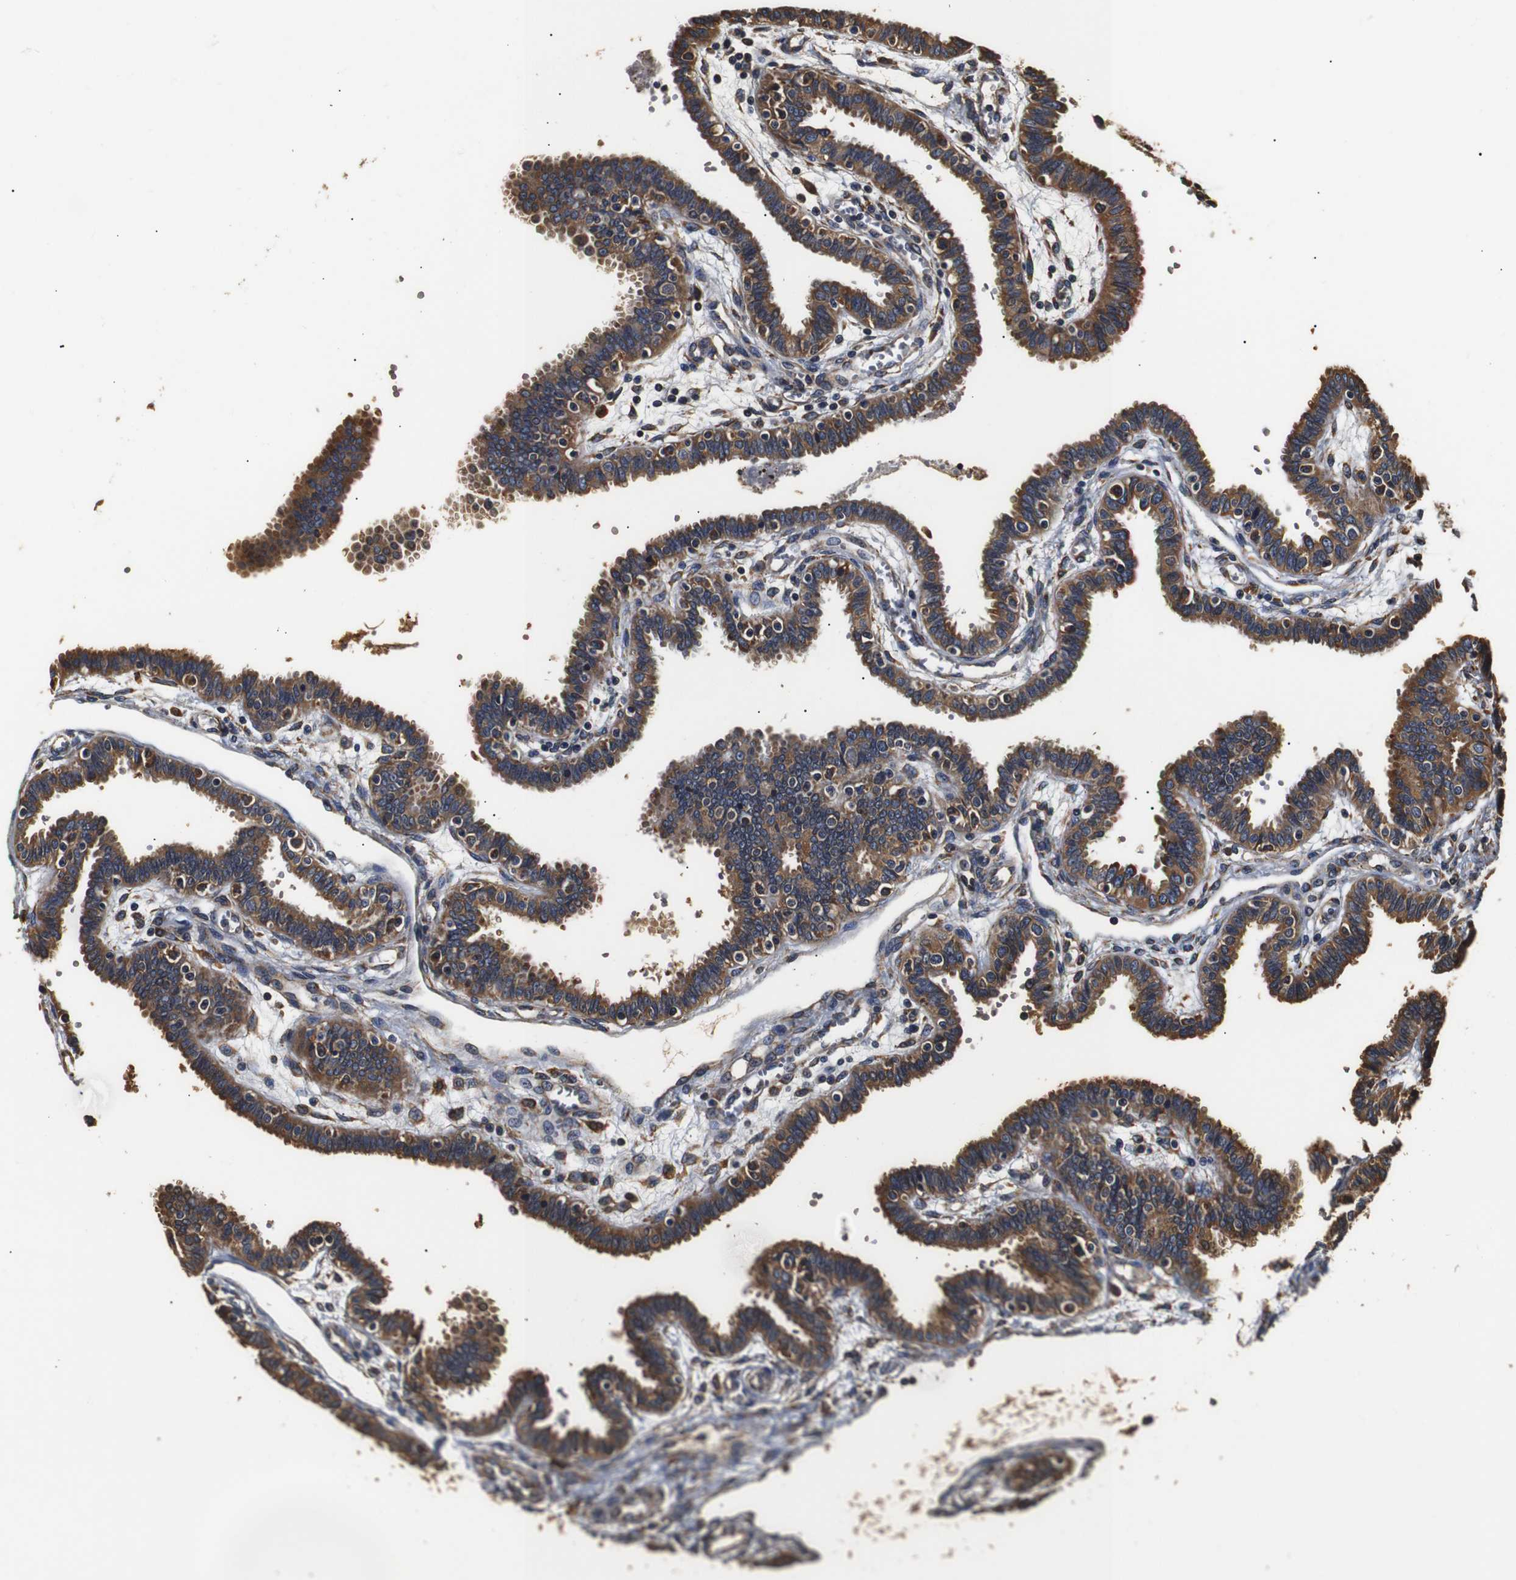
{"staining": {"intensity": "moderate", "quantity": ">75%", "location": "cytoplasmic/membranous"}, "tissue": "fallopian tube", "cell_type": "Glandular cells", "image_type": "normal", "snomed": [{"axis": "morphology", "description": "Normal tissue, NOS"}, {"axis": "topography", "description": "Fallopian tube"}], "caption": "The photomicrograph reveals immunohistochemical staining of benign fallopian tube. There is moderate cytoplasmic/membranous expression is present in approximately >75% of glandular cells.", "gene": "HHIP", "patient": {"sex": "female", "age": 32}}